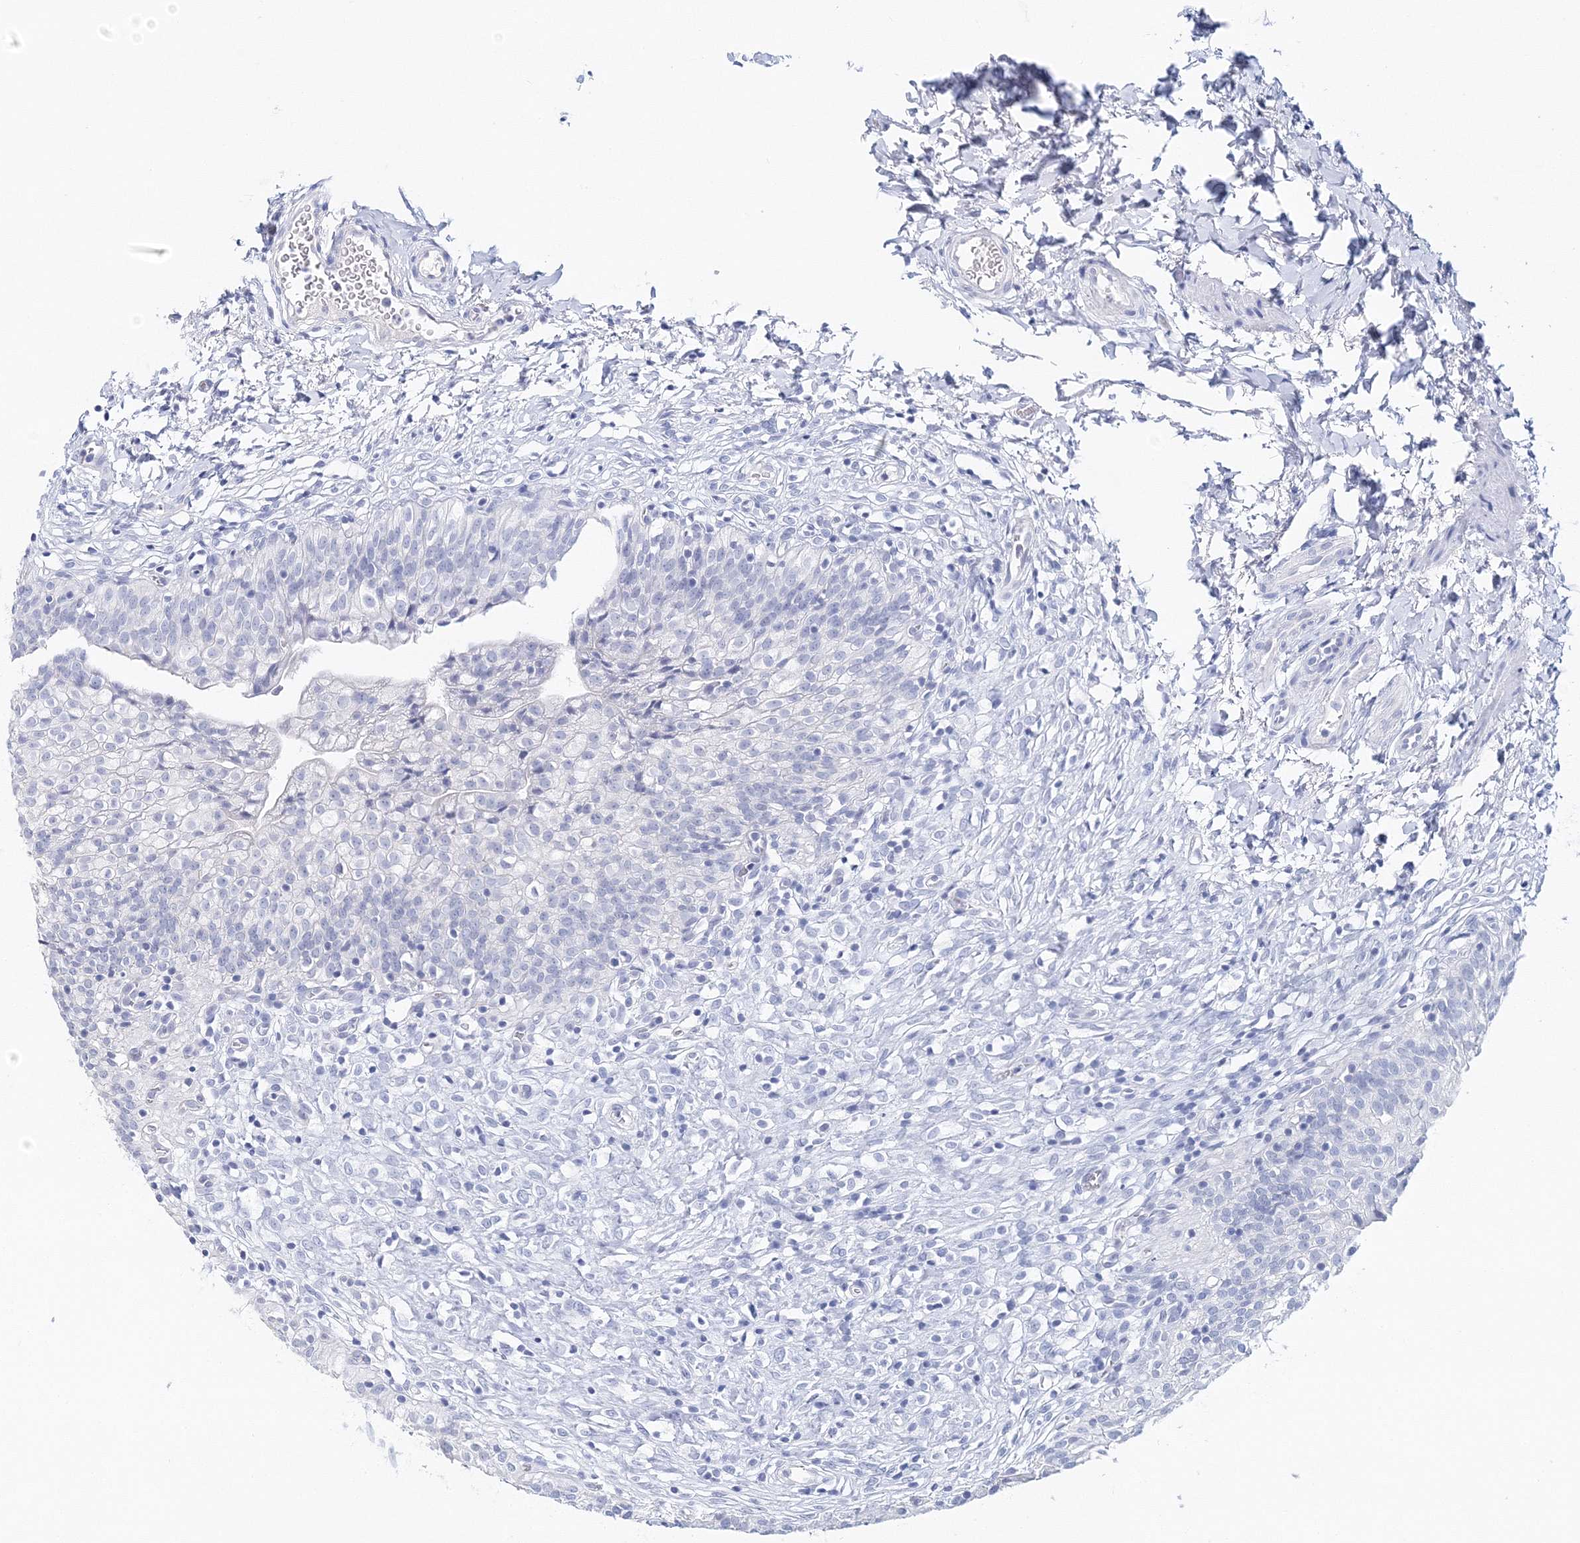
{"staining": {"intensity": "negative", "quantity": "none", "location": "none"}, "tissue": "urinary bladder", "cell_type": "Urothelial cells", "image_type": "normal", "snomed": [{"axis": "morphology", "description": "Normal tissue, NOS"}, {"axis": "topography", "description": "Urinary bladder"}], "caption": "The photomicrograph demonstrates no significant expression in urothelial cells of urinary bladder. (Immunohistochemistry (ihc), brightfield microscopy, high magnification).", "gene": "MYOZ2", "patient": {"sex": "male", "age": 55}}